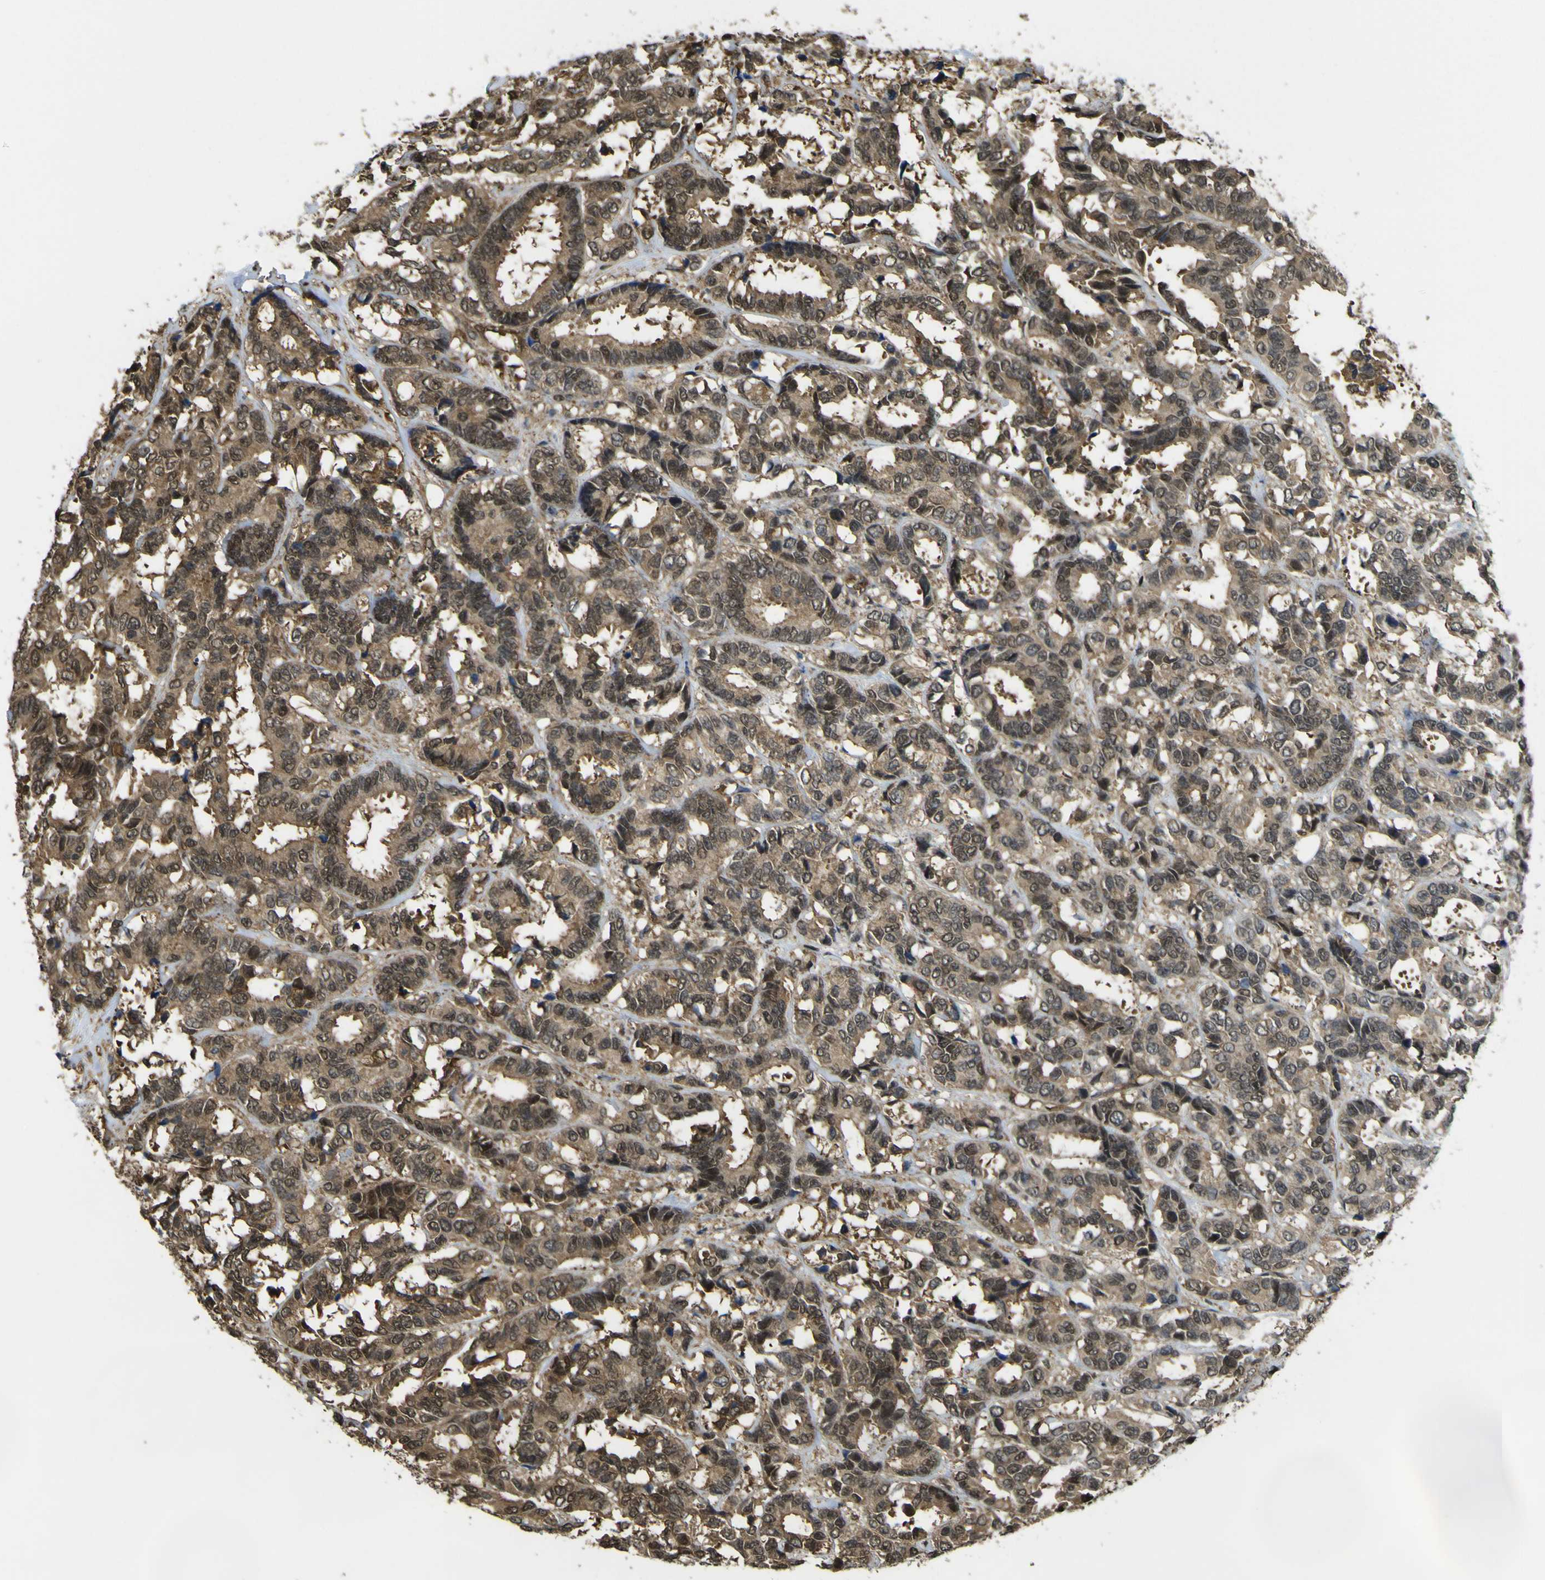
{"staining": {"intensity": "moderate", "quantity": ">75%", "location": "cytoplasmic/membranous"}, "tissue": "breast cancer", "cell_type": "Tumor cells", "image_type": "cancer", "snomed": [{"axis": "morphology", "description": "Duct carcinoma"}, {"axis": "topography", "description": "Breast"}], "caption": "Moderate cytoplasmic/membranous expression is identified in approximately >75% of tumor cells in intraductal carcinoma (breast).", "gene": "YWHAG", "patient": {"sex": "female", "age": 87}}